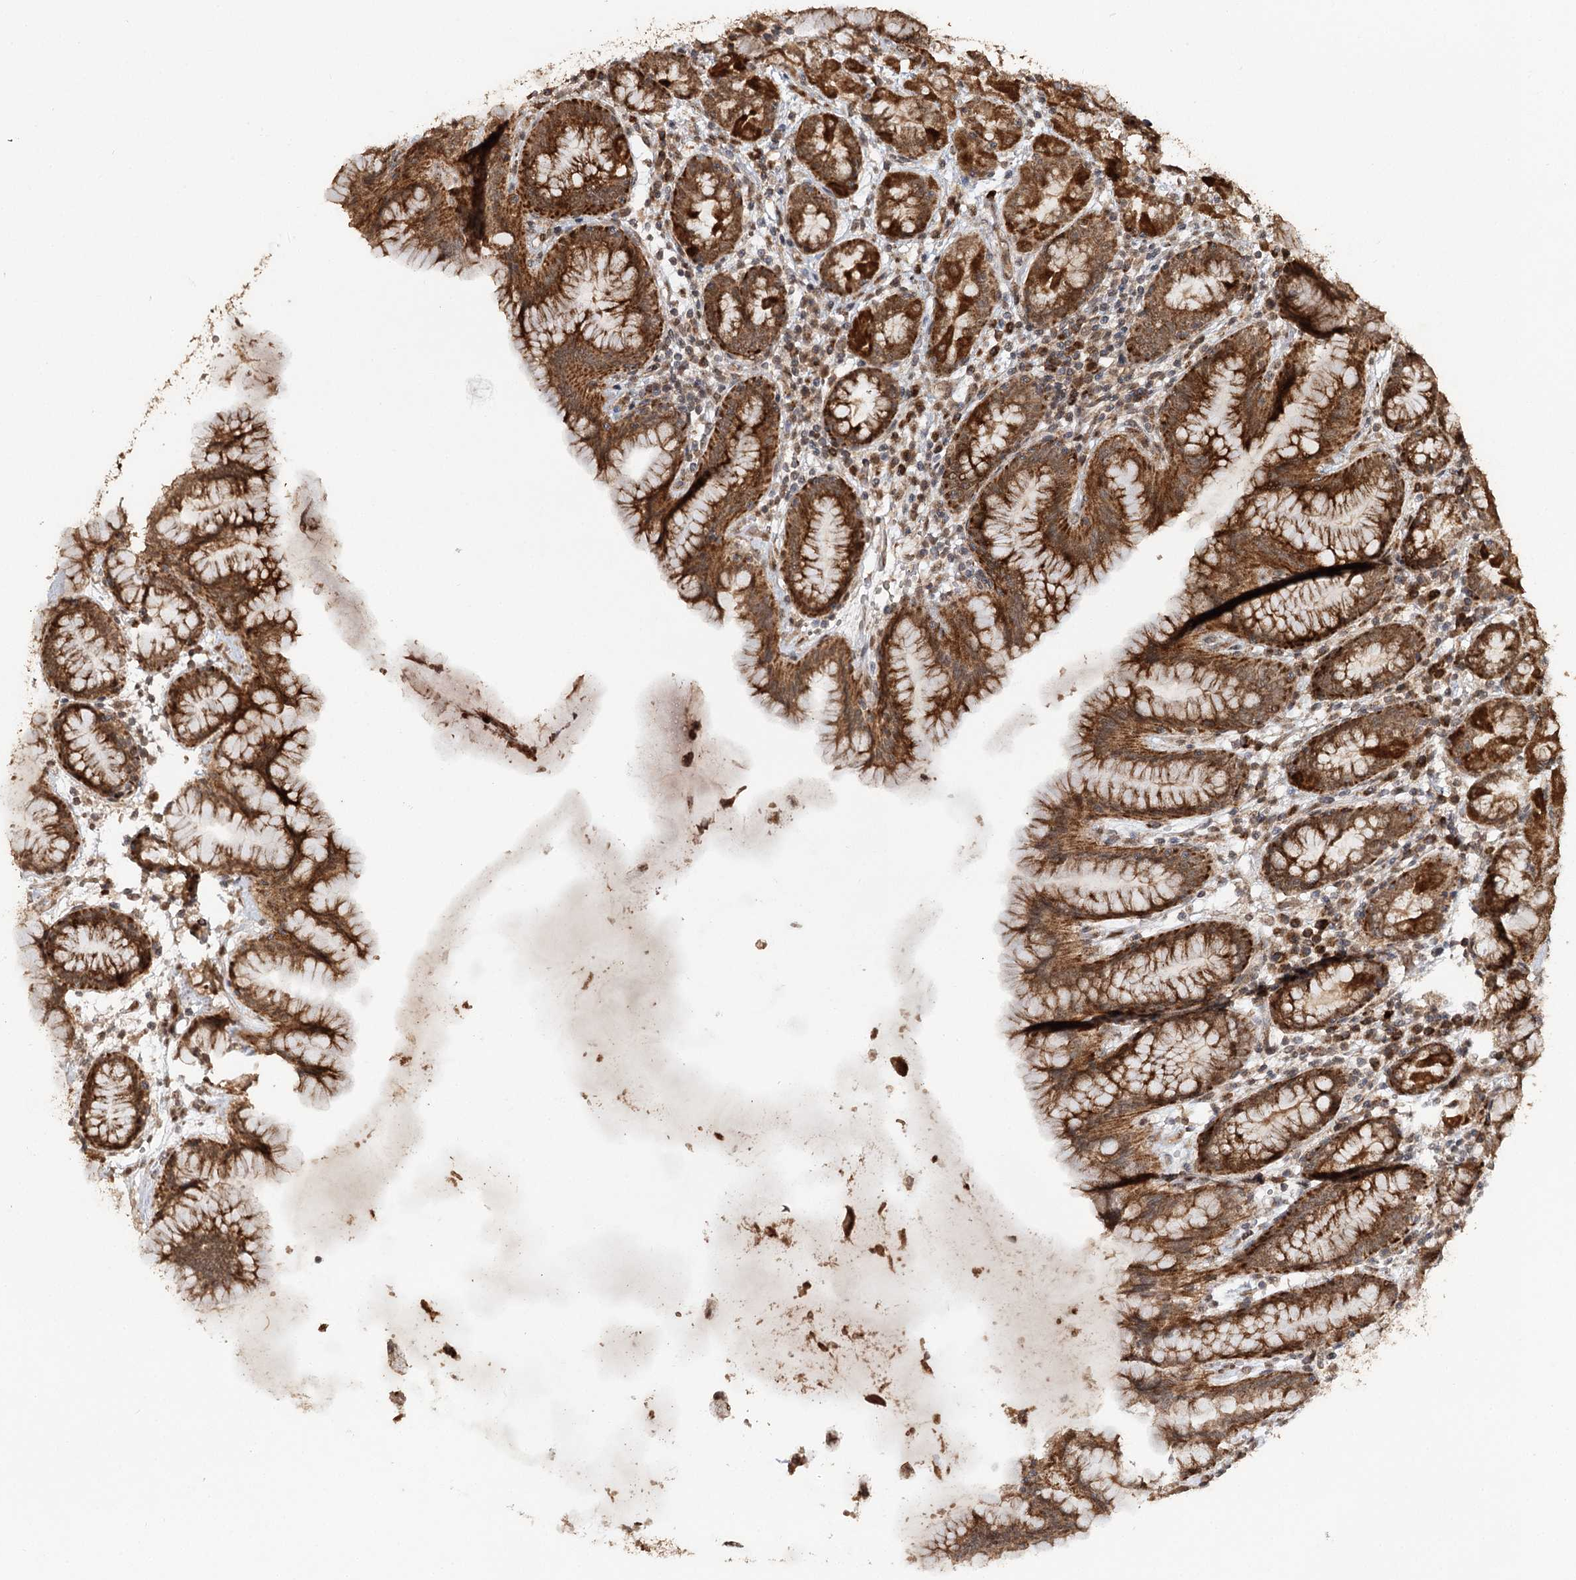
{"staining": {"intensity": "strong", "quantity": ">75%", "location": "cytoplasmic/membranous"}, "tissue": "stomach", "cell_type": "Glandular cells", "image_type": "normal", "snomed": [{"axis": "morphology", "description": "Normal tissue, NOS"}, {"axis": "topography", "description": "Stomach"}], "caption": "A micrograph showing strong cytoplasmic/membranous positivity in approximately >75% of glandular cells in benign stomach, as visualized by brown immunohistochemical staining.", "gene": "ZNRF3", "patient": {"sex": "female", "age": 79}}